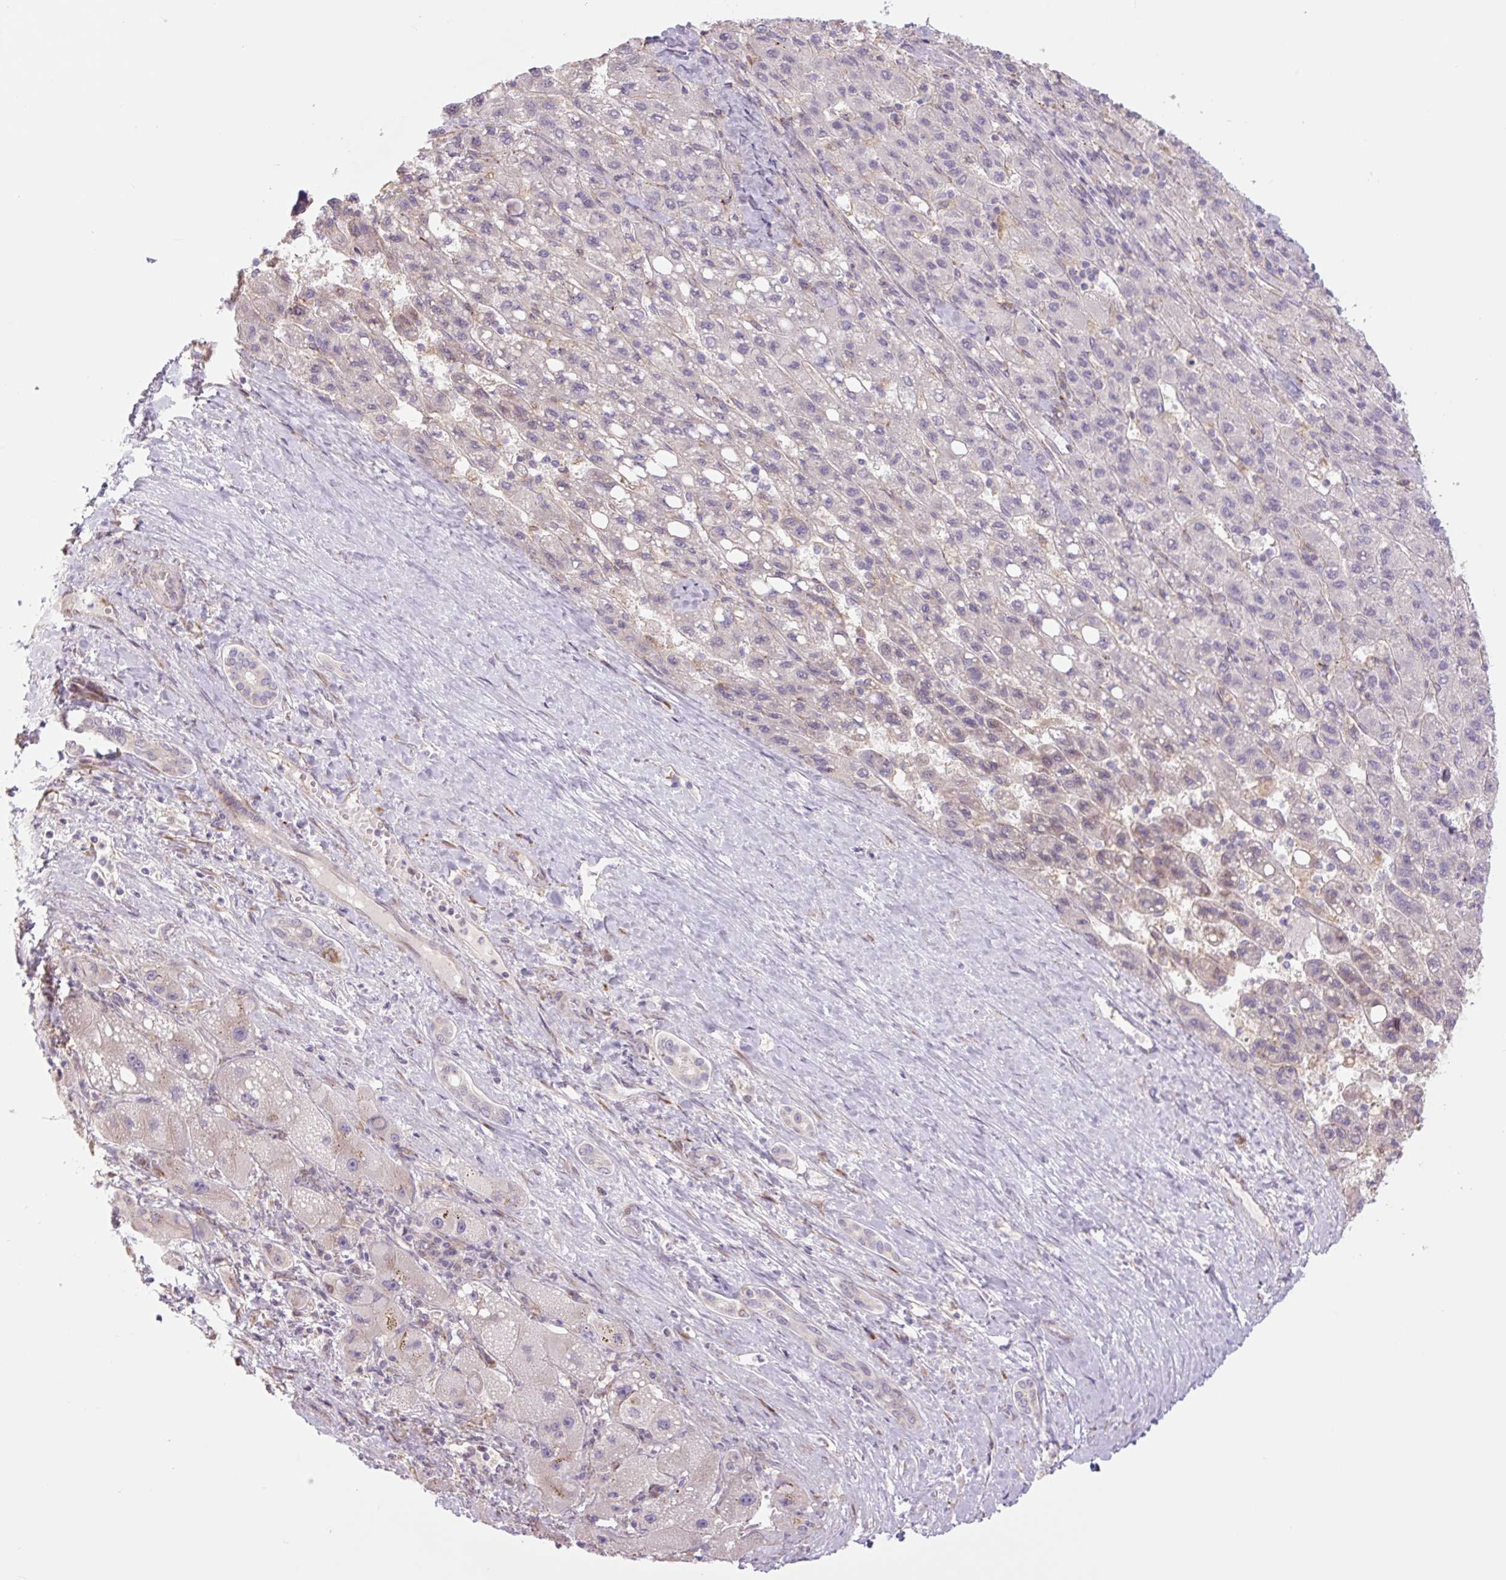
{"staining": {"intensity": "weak", "quantity": "<25%", "location": "cytoplasmic/membranous"}, "tissue": "liver cancer", "cell_type": "Tumor cells", "image_type": "cancer", "snomed": [{"axis": "morphology", "description": "Carcinoma, Hepatocellular, NOS"}, {"axis": "topography", "description": "Liver"}], "caption": "A micrograph of human liver cancer (hepatocellular carcinoma) is negative for staining in tumor cells. (DAB IHC, high magnification).", "gene": "PLA2G4A", "patient": {"sex": "female", "age": 82}}